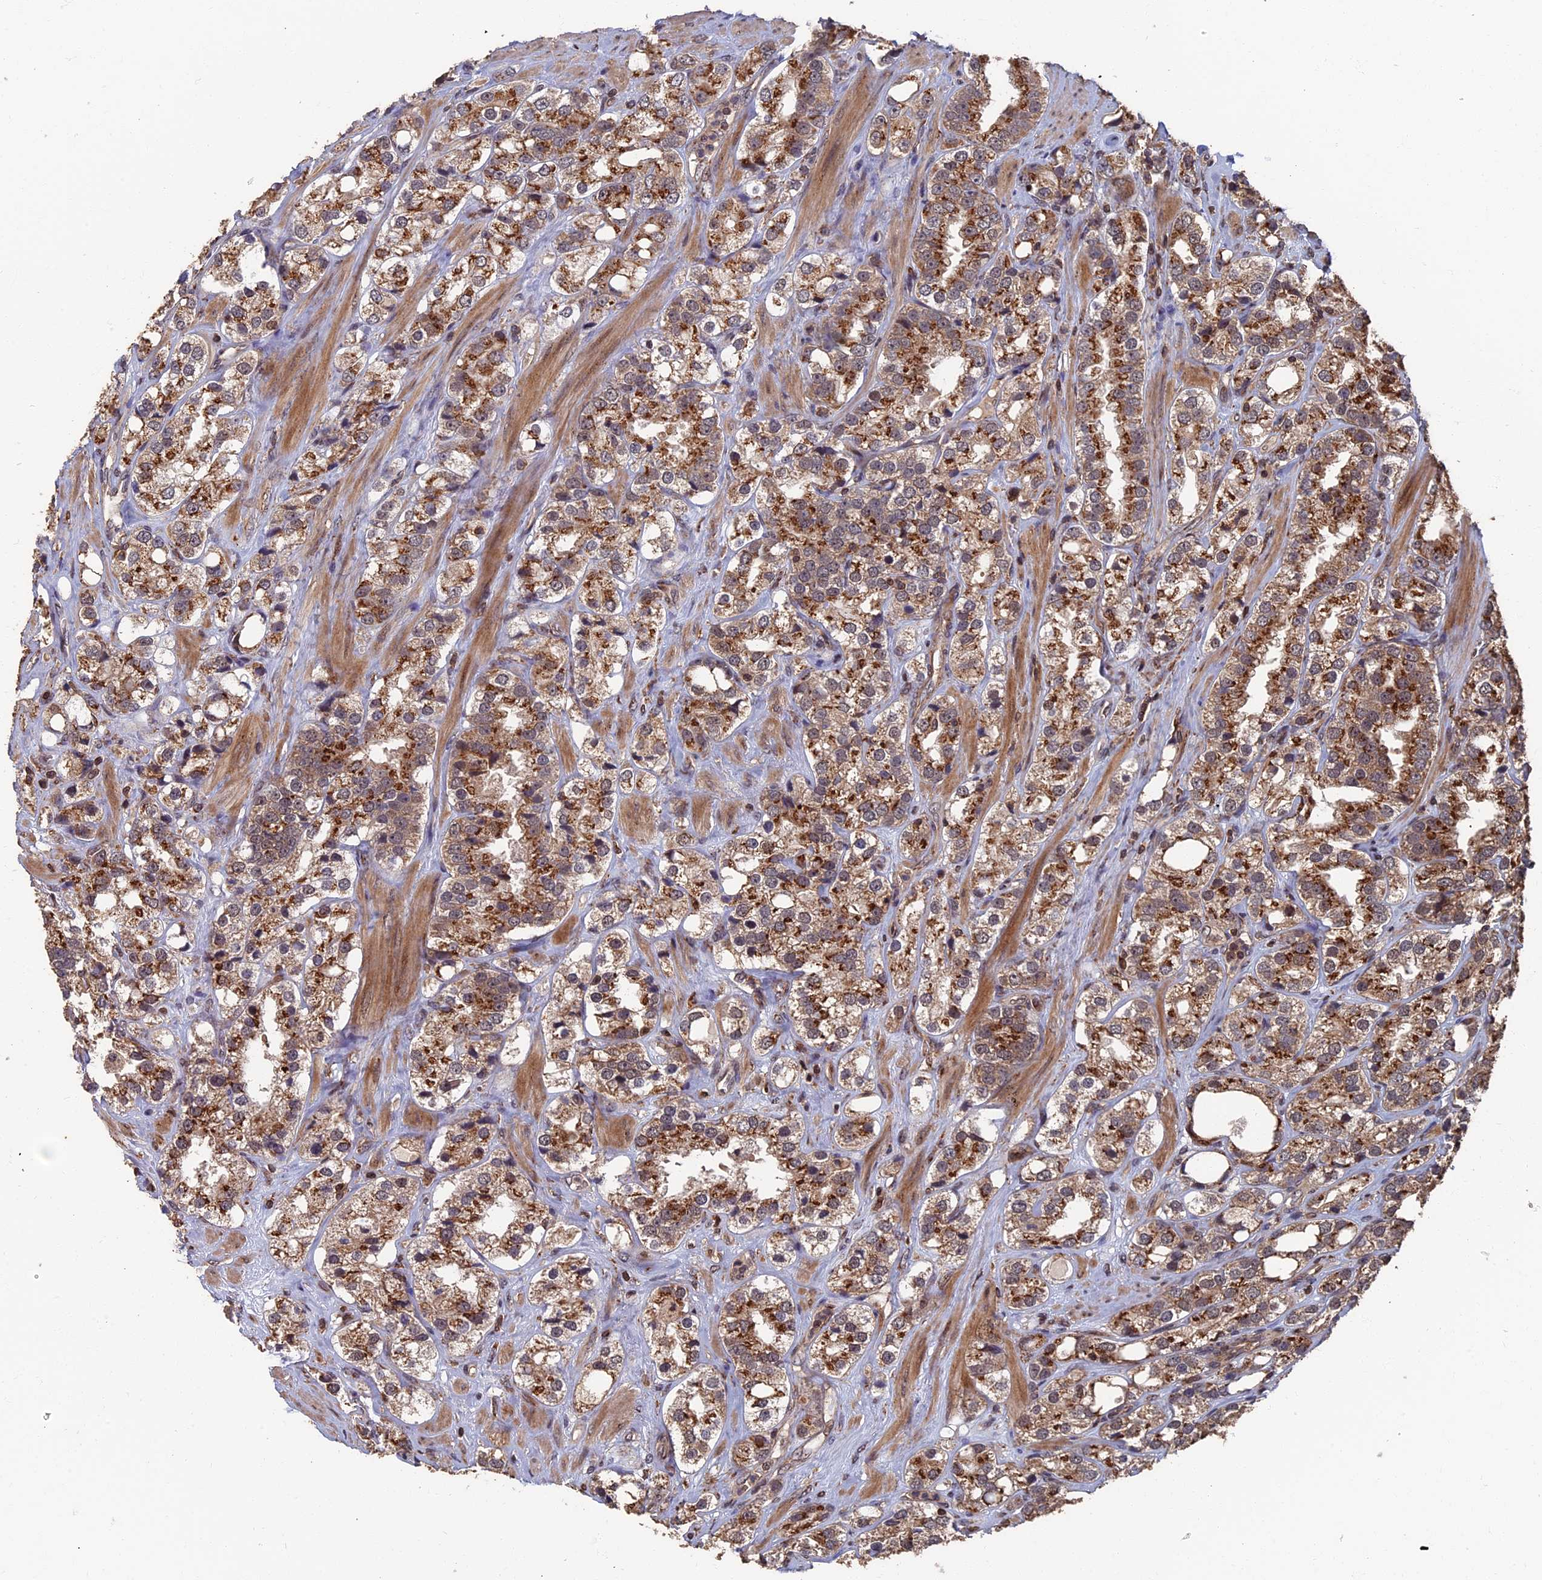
{"staining": {"intensity": "strong", "quantity": ">75%", "location": "cytoplasmic/membranous"}, "tissue": "prostate cancer", "cell_type": "Tumor cells", "image_type": "cancer", "snomed": [{"axis": "morphology", "description": "Adenocarcinoma, NOS"}, {"axis": "topography", "description": "Prostate"}], "caption": "Prostate cancer stained with a protein marker displays strong staining in tumor cells.", "gene": "RASGRF1", "patient": {"sex": "male", "age": 79}}